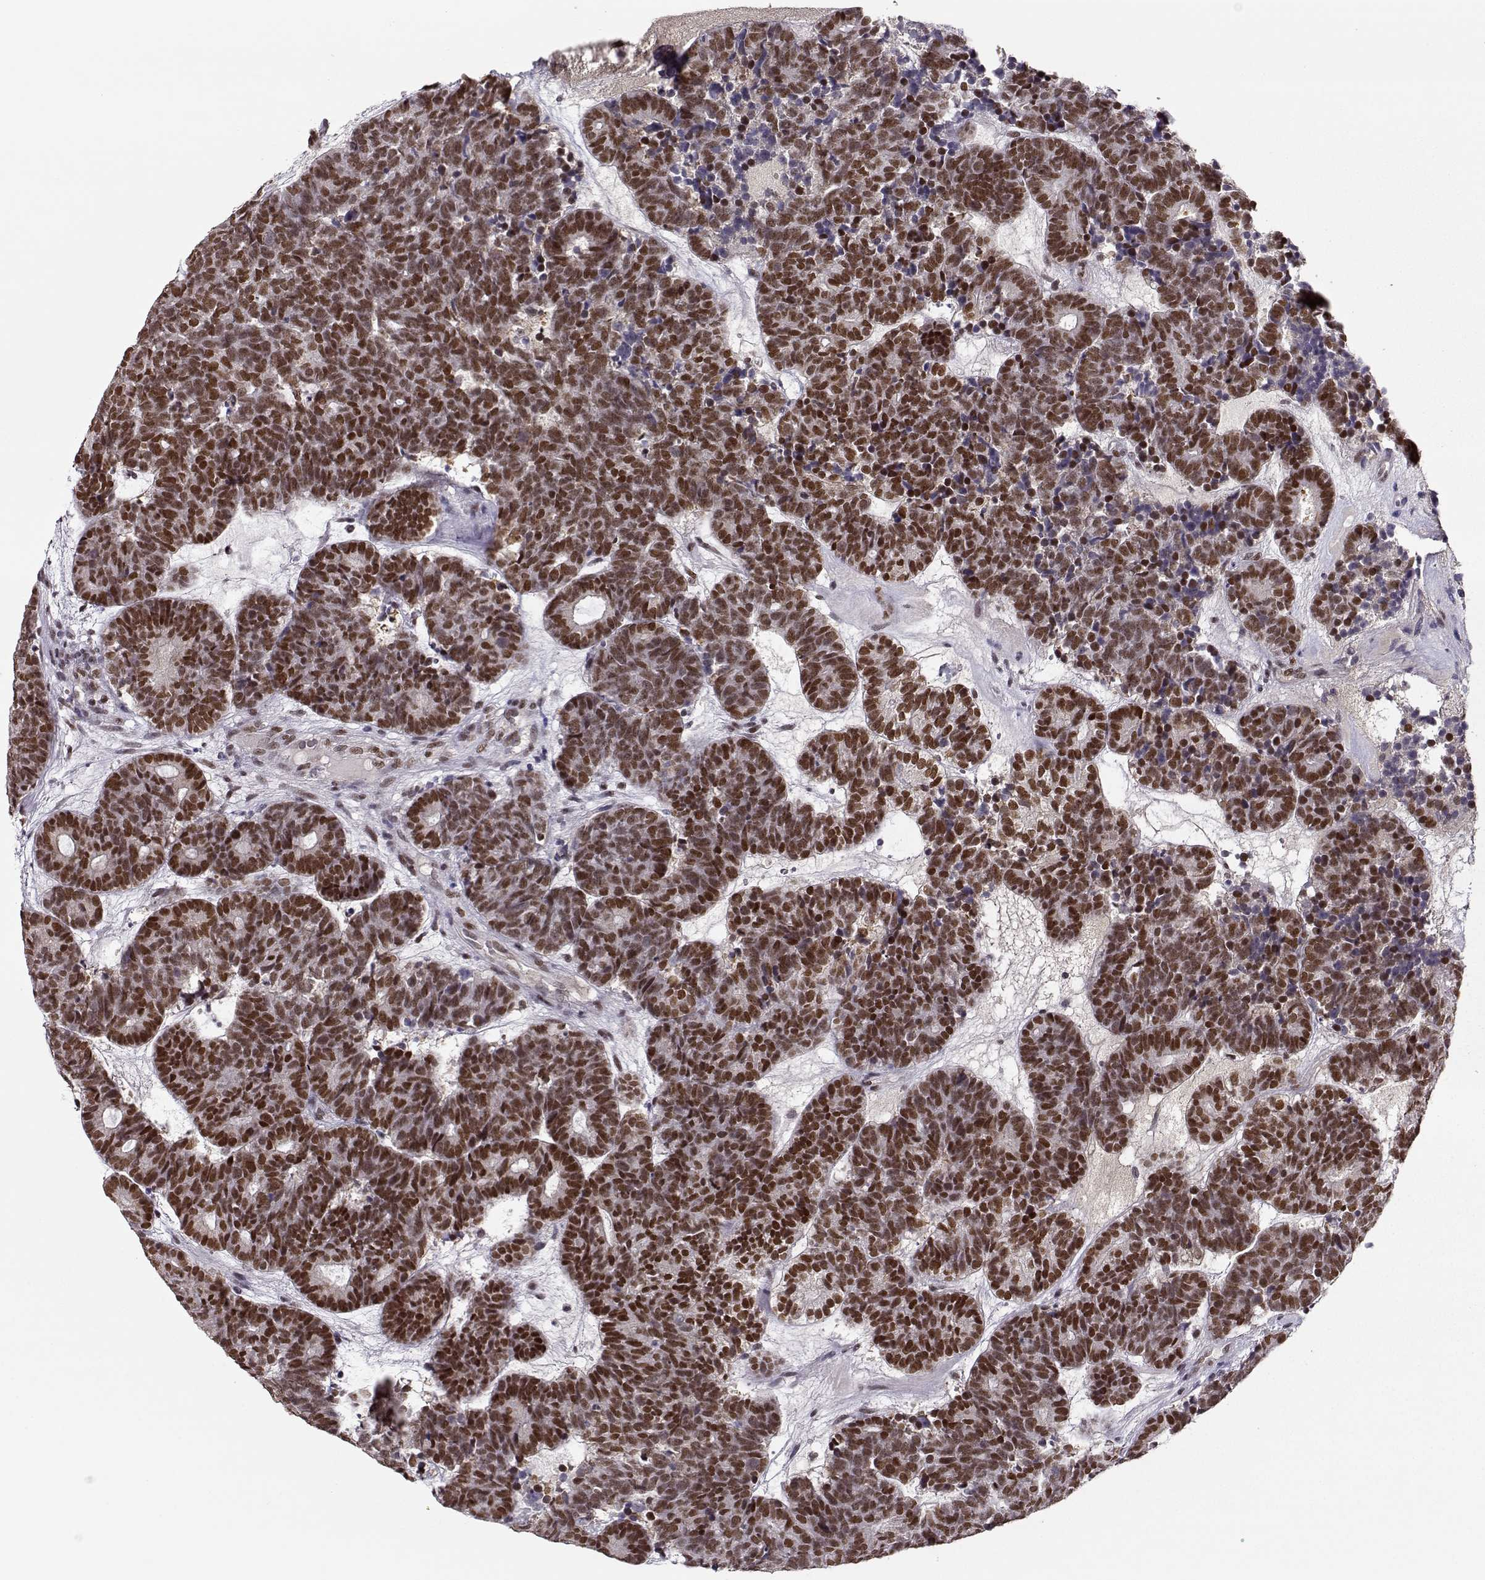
{"staining": {"intensity": "strong", "quantity": ">75%", "location": "nuclear"}, "tissue": "head and neck cancer", "cell_type": "Tumor cells", "image_type": "cancer", "snomed": [{"axis": "morphology", "description": "Adenocarcinoma, NOS"}, {"axis": "topography", "description": "Head-Neck"}], "caption": "This is a photomicrograph of IHC staining of head and neck adenocarcinoma, which shows strong positivity in the nuclear of tumor cells.", "gene": "POLI", "patient": {"sex": "female", "age": 81}}